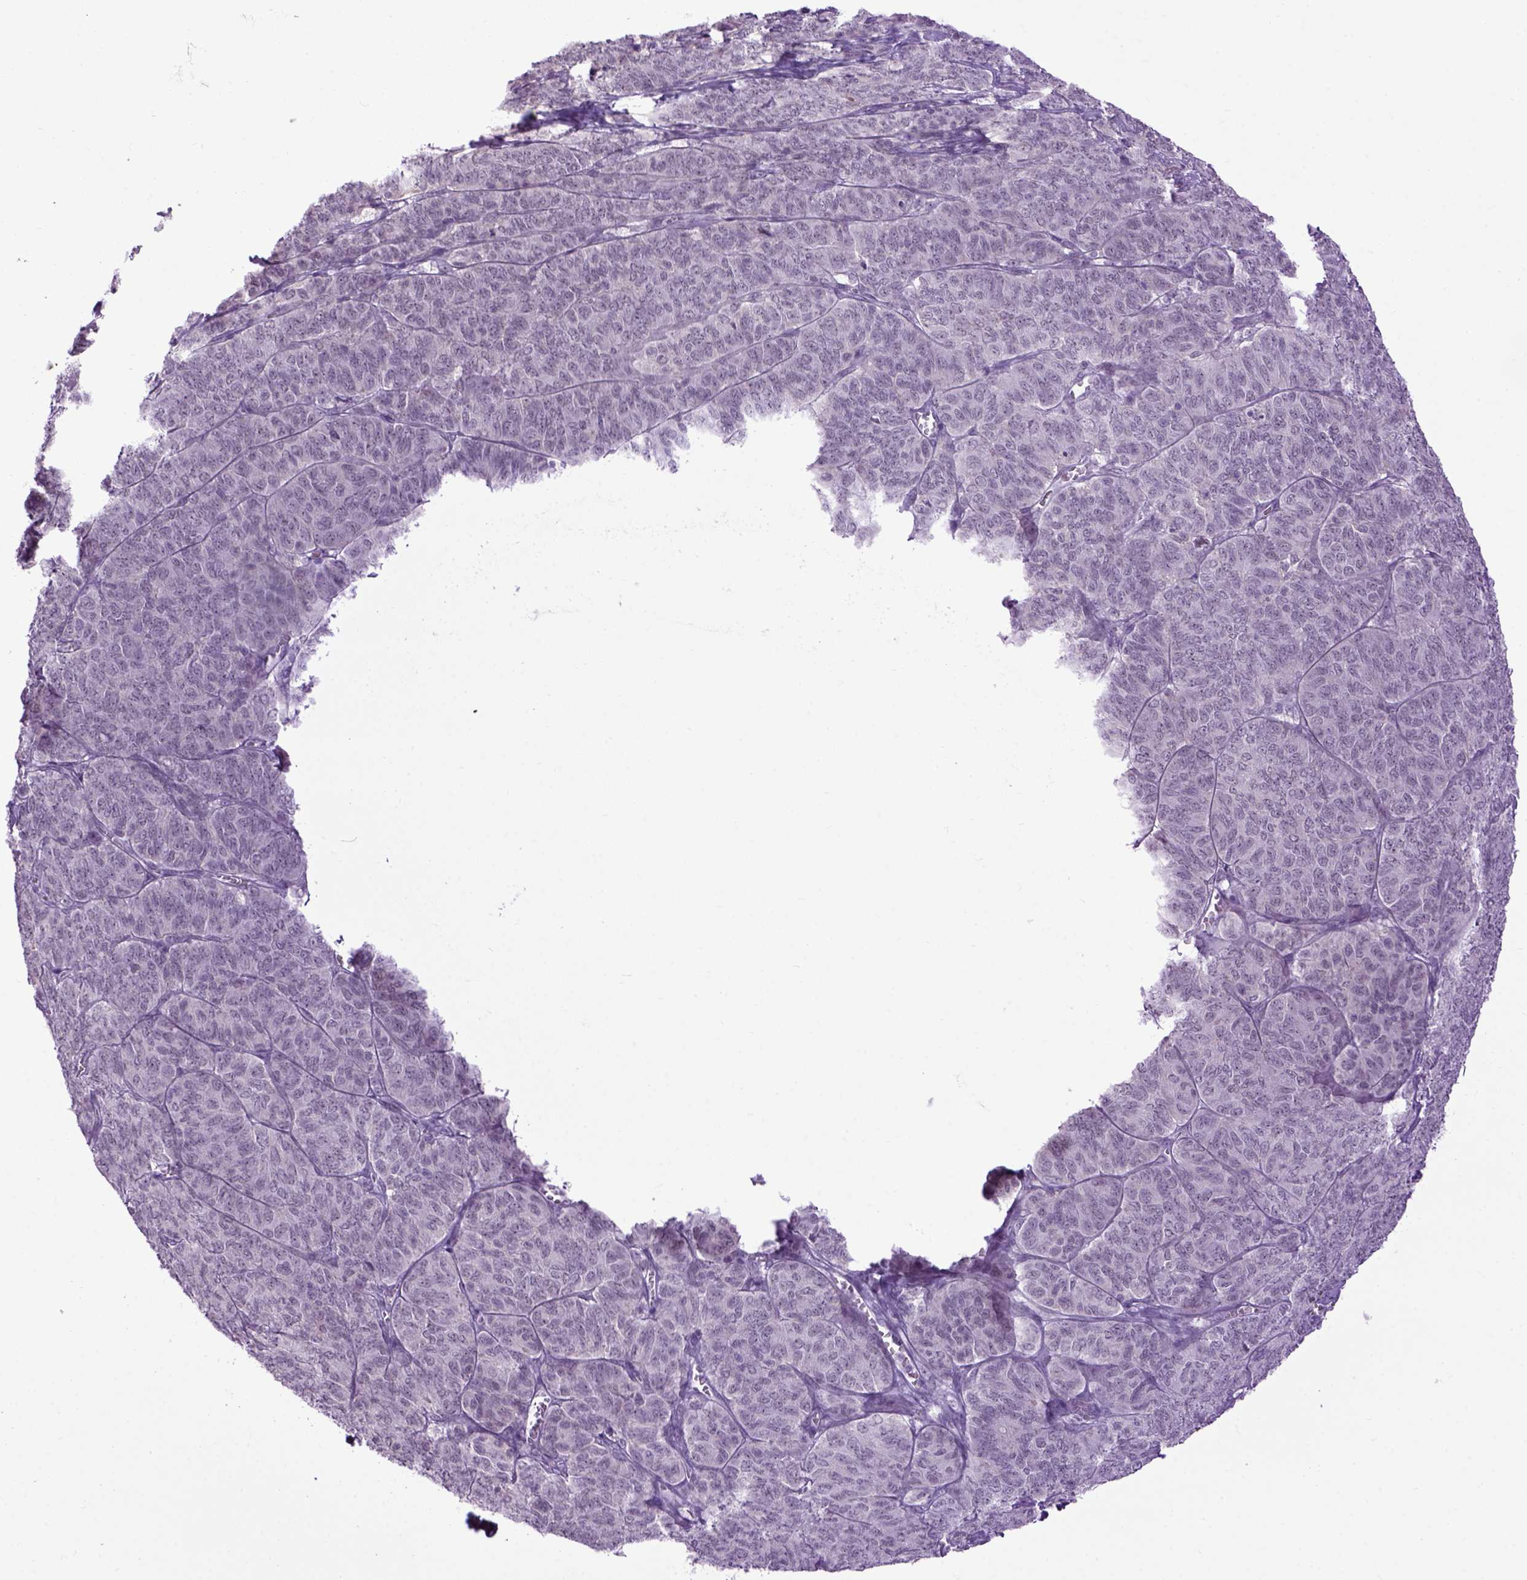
{"staining": {"intensity": "negative", "quantity": "none", "location": "none"}, "tissue": "ovarian cancer", "cell_type": "Tumor cells", "image_type": "cancer", "snomed": [{"axis": "morphology", "description": "Carcinoma, endometroid"}, {"axis": "topography", "description": "Ovary"}], "caption": "IHC micrograph of human endometroid carcinoma (ovarian) stained for a protein (brown), which reveals no expression in tumor cells.", "gene": "EMILIN3", "patient": {"sex": "female", "age": 80}}